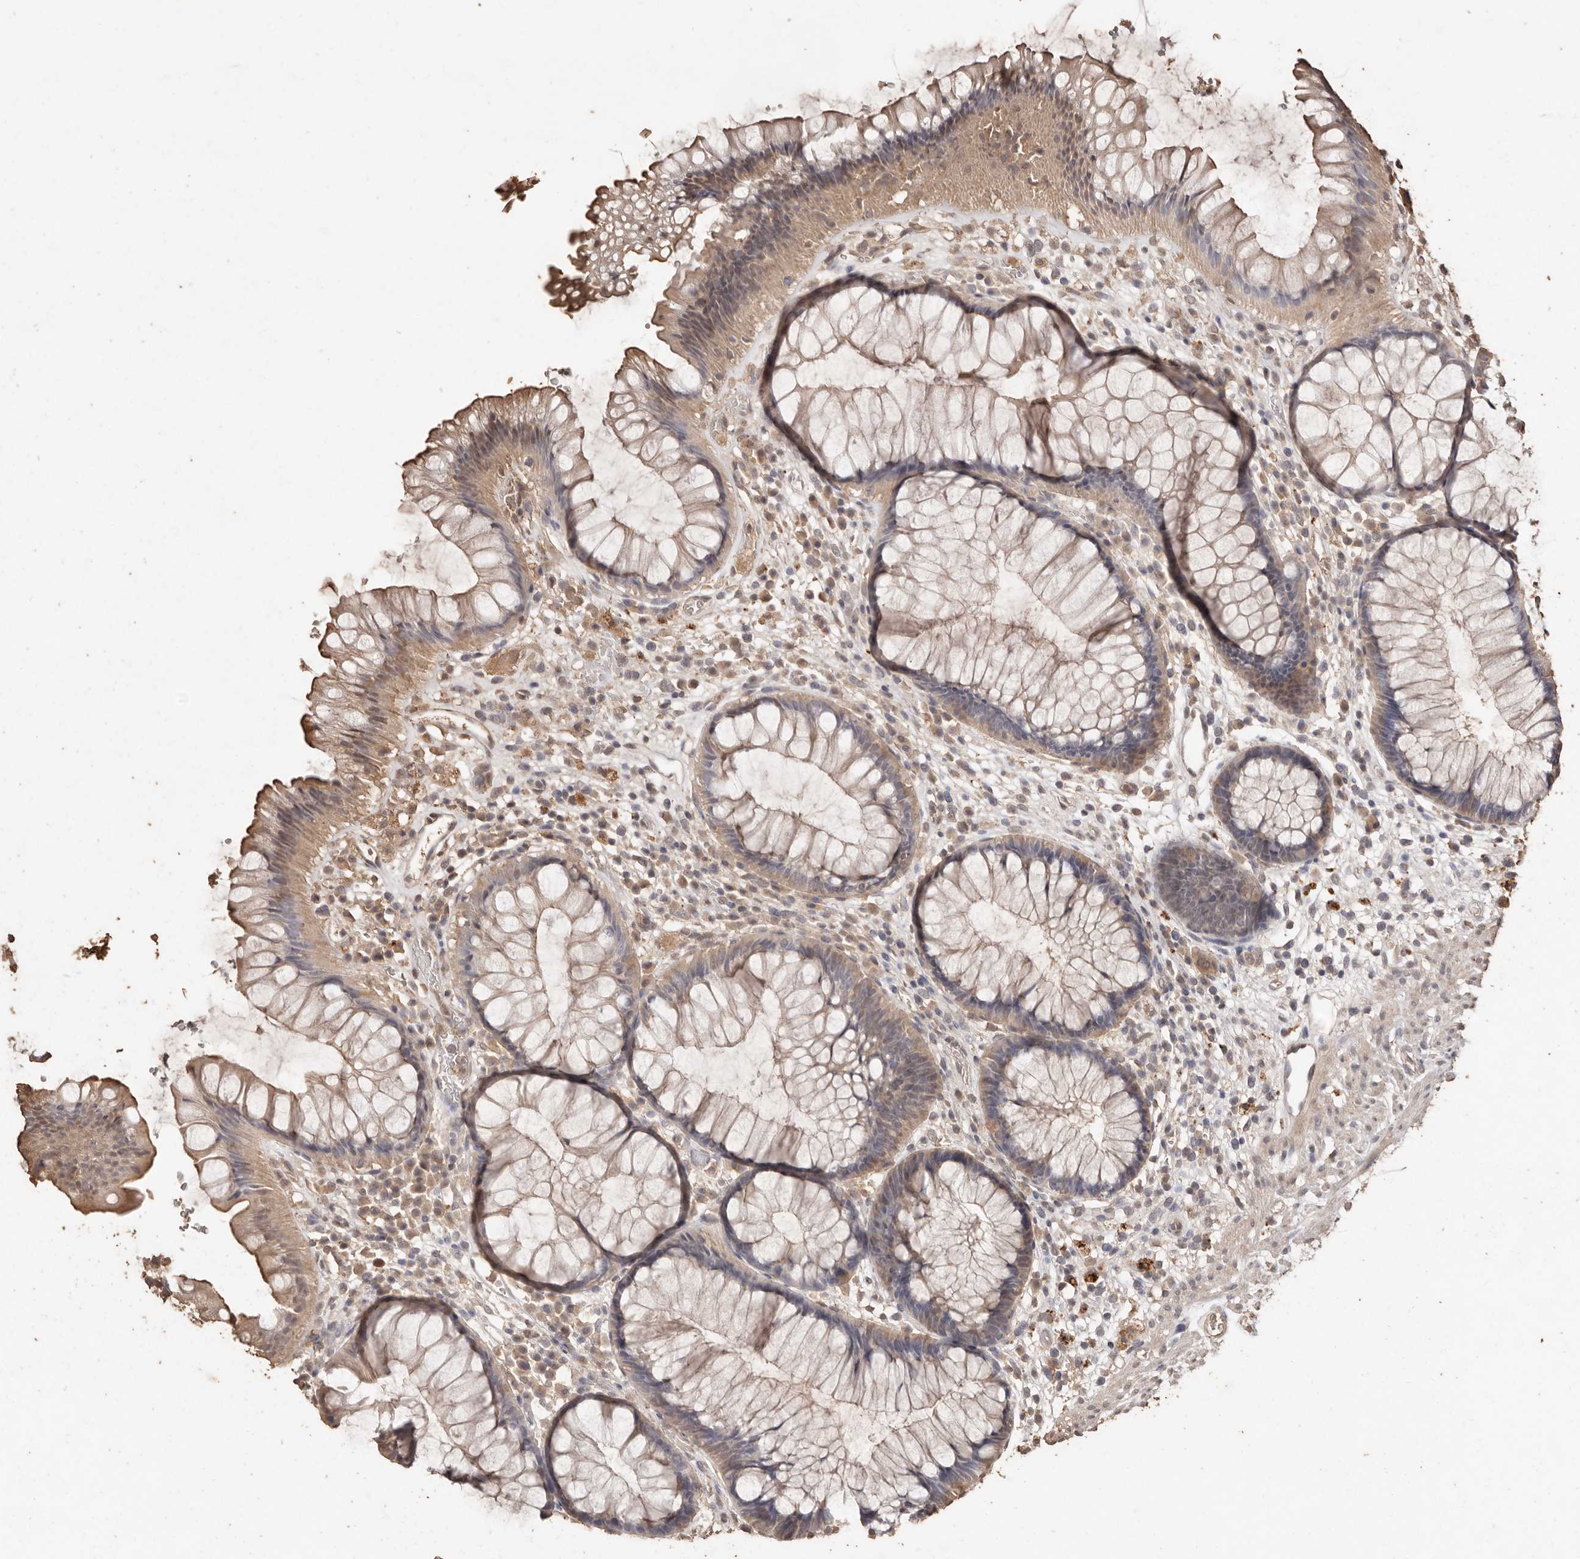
{"staining": {"intensity": "weak", "quantity": ">75%", "location": "cytoplasmic/membranous"}, "tissue": "rectum", "cell_type": "Glandular cells", "image_type": "normal", "snomed": [{"axis": "morphology", "description": "Normal tissue, NOS"}, {"axis": "topography", "description": "Rectum"}], "caption": "Rectum stained with immunohistochemistry reveals weak cytoplasmic/membranous staining in about >75% of glandular cells.", "gene": "PKDCC", "patient": {"sex": "male", "age": 51}}